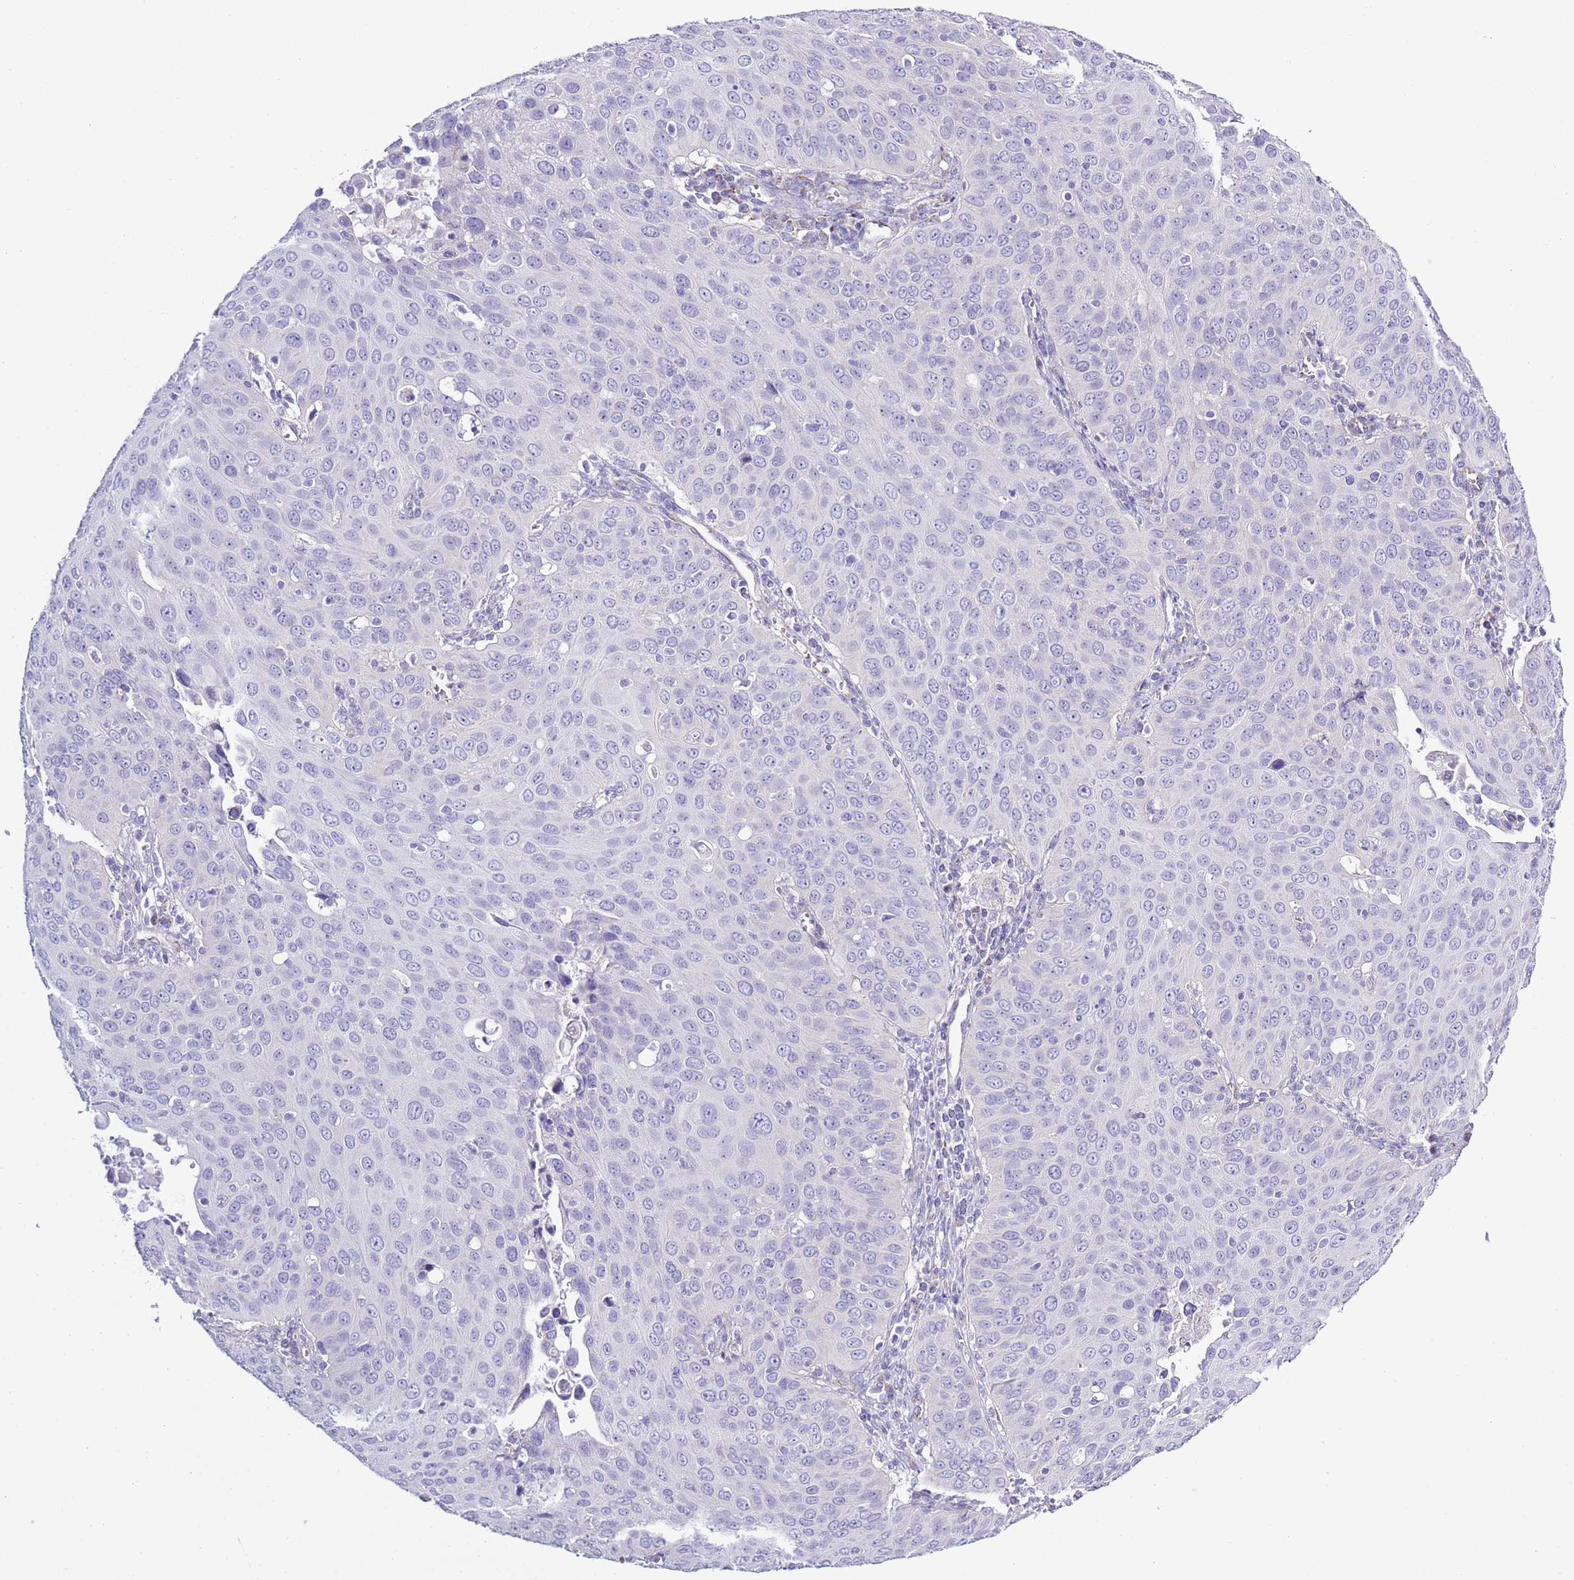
{"staining": {"intensity": "negative", "quantity": "none", "location": "none"}, "tissue": "cervical cancer", "cell_type": "Tumor cells", "image_type": "cancer", "snomed": [{"axis": "morphology", "description": "Squamous cell carcinoma, NOS"}, {"axis": "topography", "description": "Cervix"}], "caption": "IHC of human cervical squamous cell carcinoma shows no expression in tumor cells.", "gene": "MOCOS", "patient": {"sex": "female", "age": 36}}